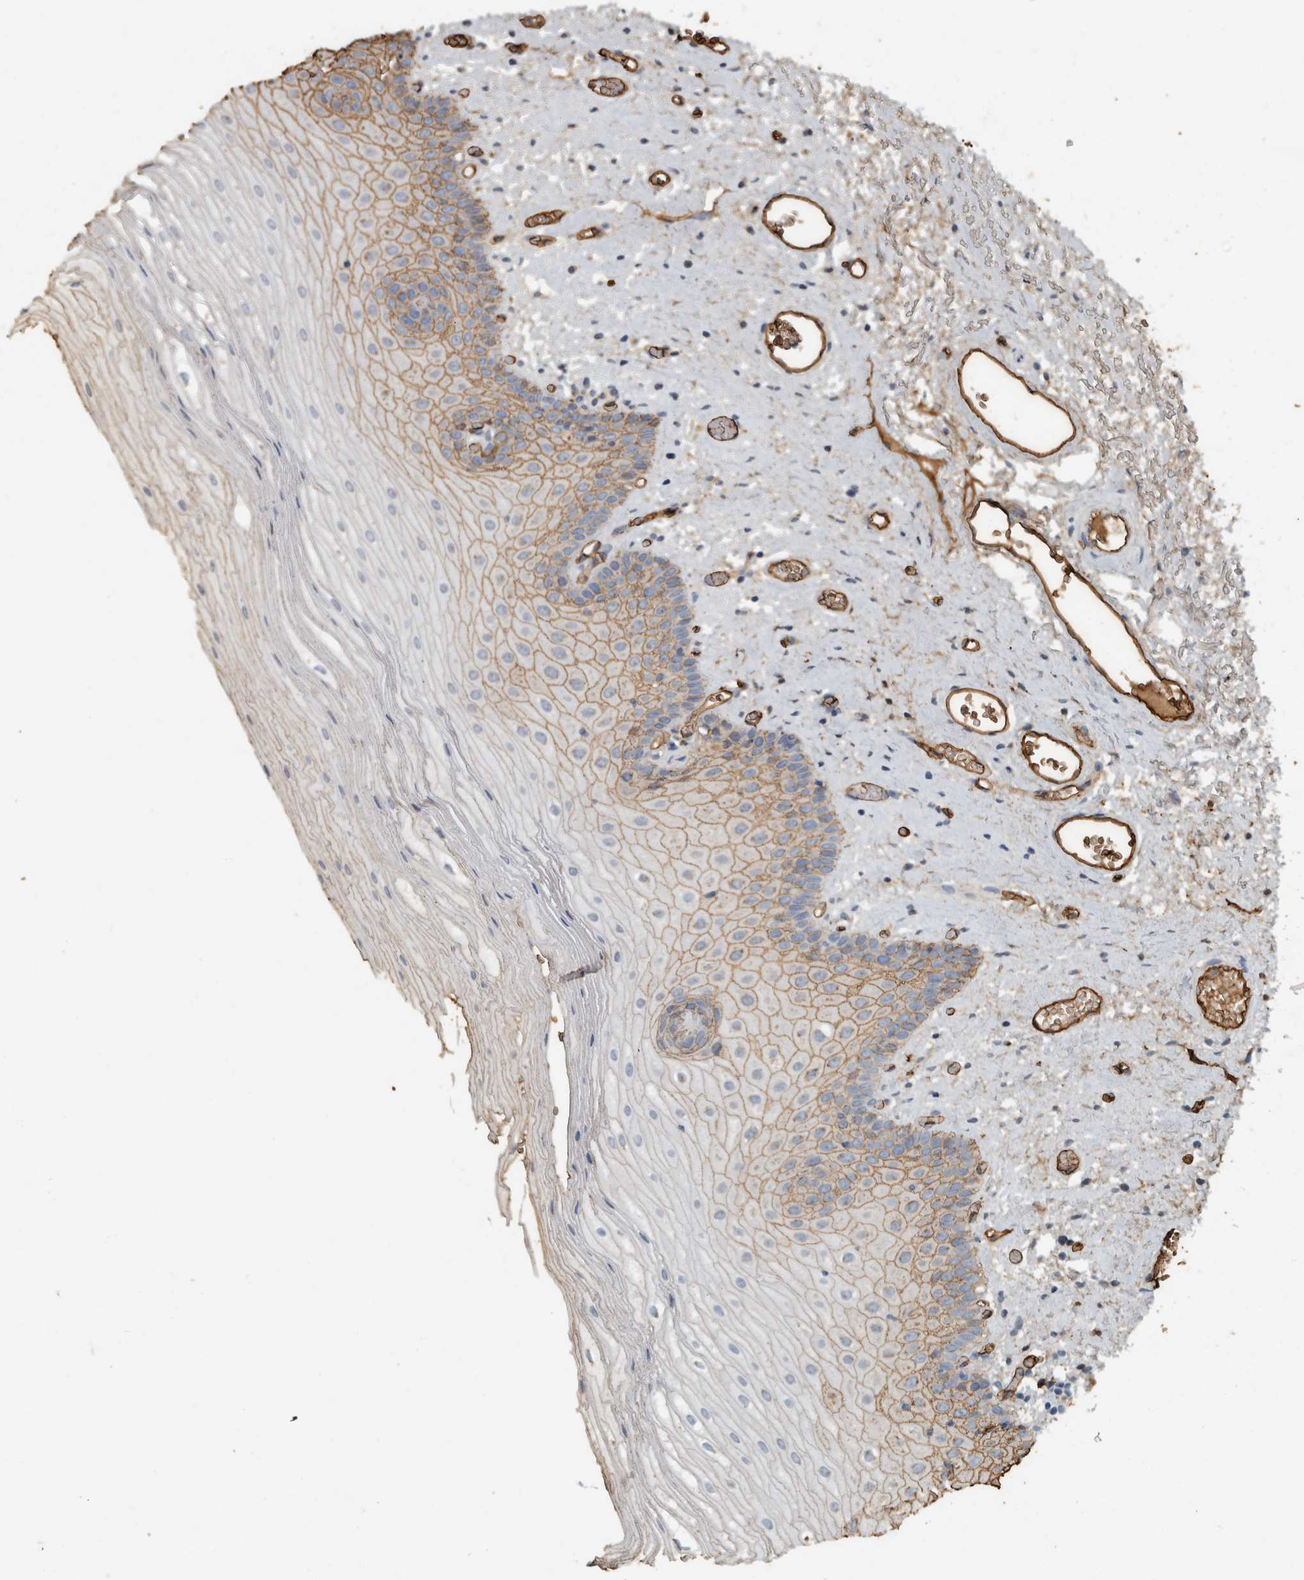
{"staining": {"intensity": "moderate", "quantity": "25%-75%", "location": "cytoplasmic/membranous"}, "tissue": "oral mucosa", "cell_type": "Squamous epithelial cells", "image_type": "normal", "snomed": [{"axis": "morphology", "description": "Normal tissue, NOS"}, {"axis": "topography", "description": "Oral tissue"}], "caption": "Unremarkable oral mucosa was stained to show a protein in brown. There is medium levels of moderate cytoplasmic/membranous staining in approximately 25%-75% of squamous epithelial cells. (DAB (3,3'-diaminobenzidine) IHC with brightfield microscopy, high magnification).", "gene": "LBP", "patient": {"sex": "male", "age": 52}}